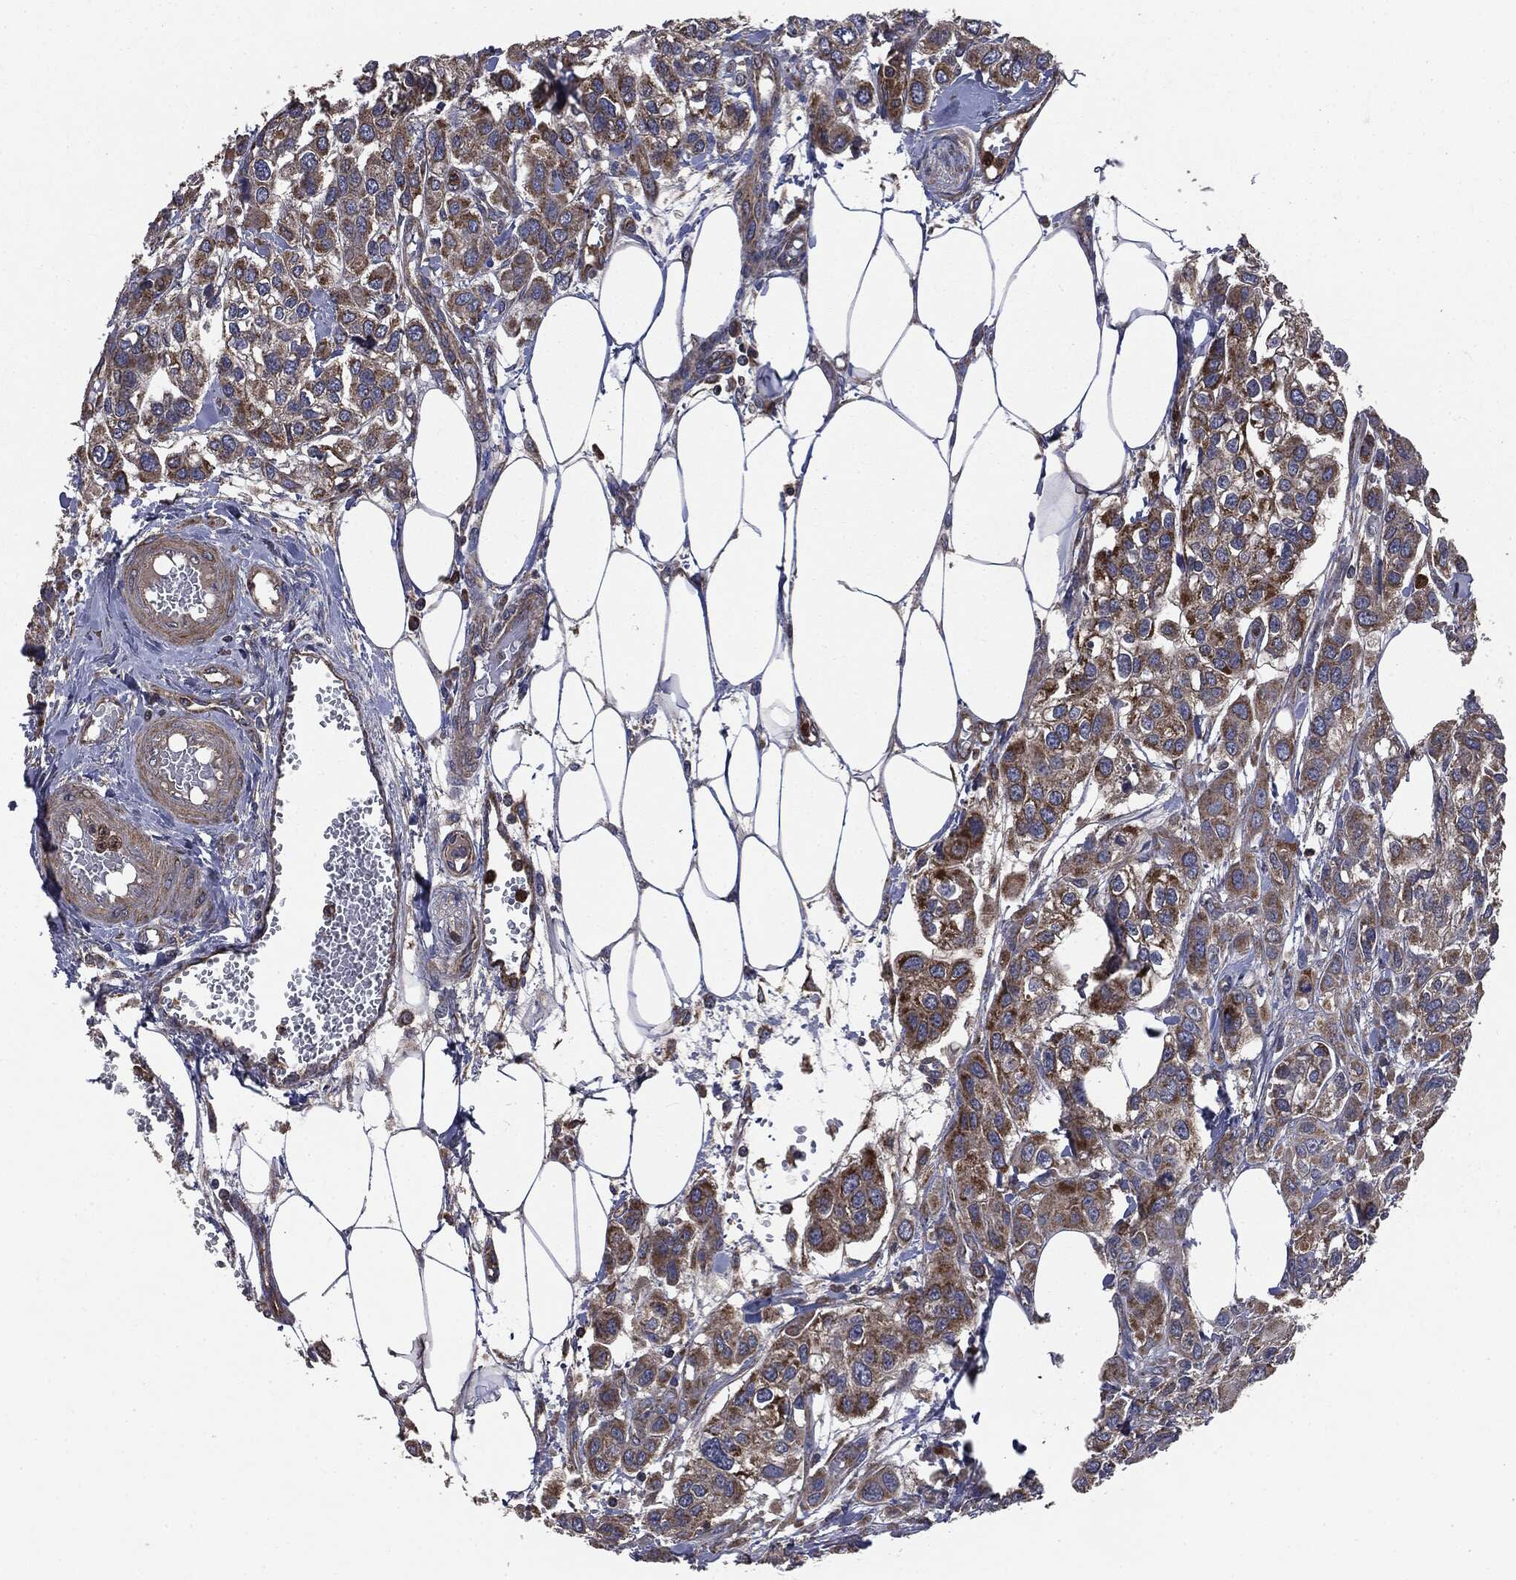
{"staining": {"intensity": "moderate", "quantity": ">75%", "location": "cytoplasmic/membranous"}, "tissue": "urothelial cancer", "cell_type": "Tumor cells", "image_type": "cancer", "snomed": [{"axis": "morphology", "description": "Urothelial carcinoma, High grade"}, {"axis": "topography", "description": "Urinary bladder"}], "caption": "IHC image of urothelial cancer stained for a protein (brown), which demonstrates medium levels of moderate cytoplasmic/membranous expression in approximately >75% of tumor cells.", "gene": "MAPK6", "patient": {"sex": "male", "age": 67}}